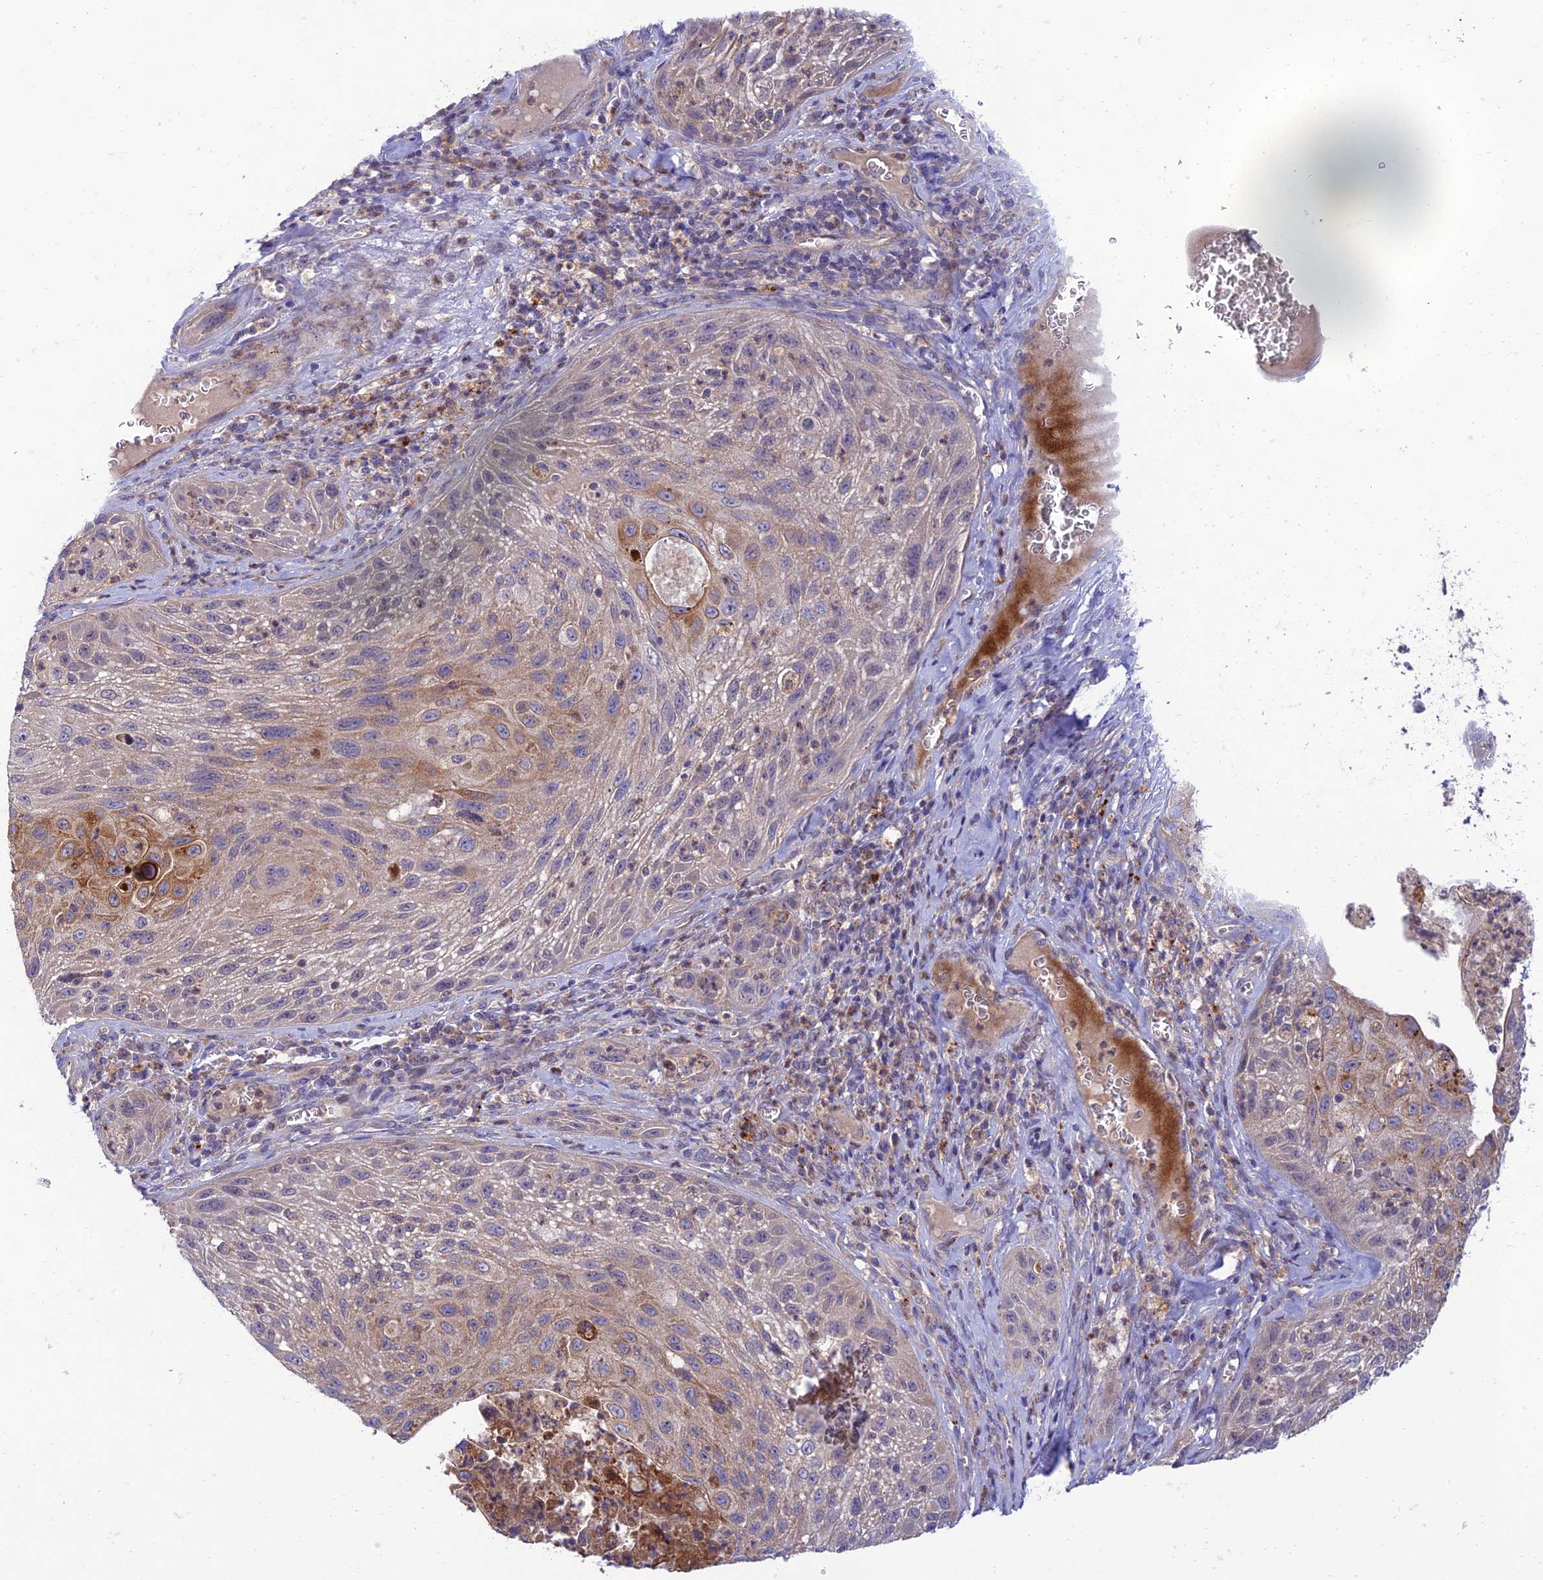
{"staining": {"intensity": "weak", "quantity": "25%-75%", "location": "cytoplasmic/membranous"}, "tissue": "cervical cancer", "cell_type": "Tumor cells", "image_type": "cancer", "snomed": [{"axis": "morphology", "description": "Squamous cell carcinoma, NOS"}, {"axis": "topography", "description": "Cervix"}], "caption": "Immunohistochemical staining of human cervical cancer exhibits weak cytoplasmic/membranous protein expression in about 25%-75% of tumor cells.", "gene": "IRAK3", "patient": {"sex": "female", "age": 42}}